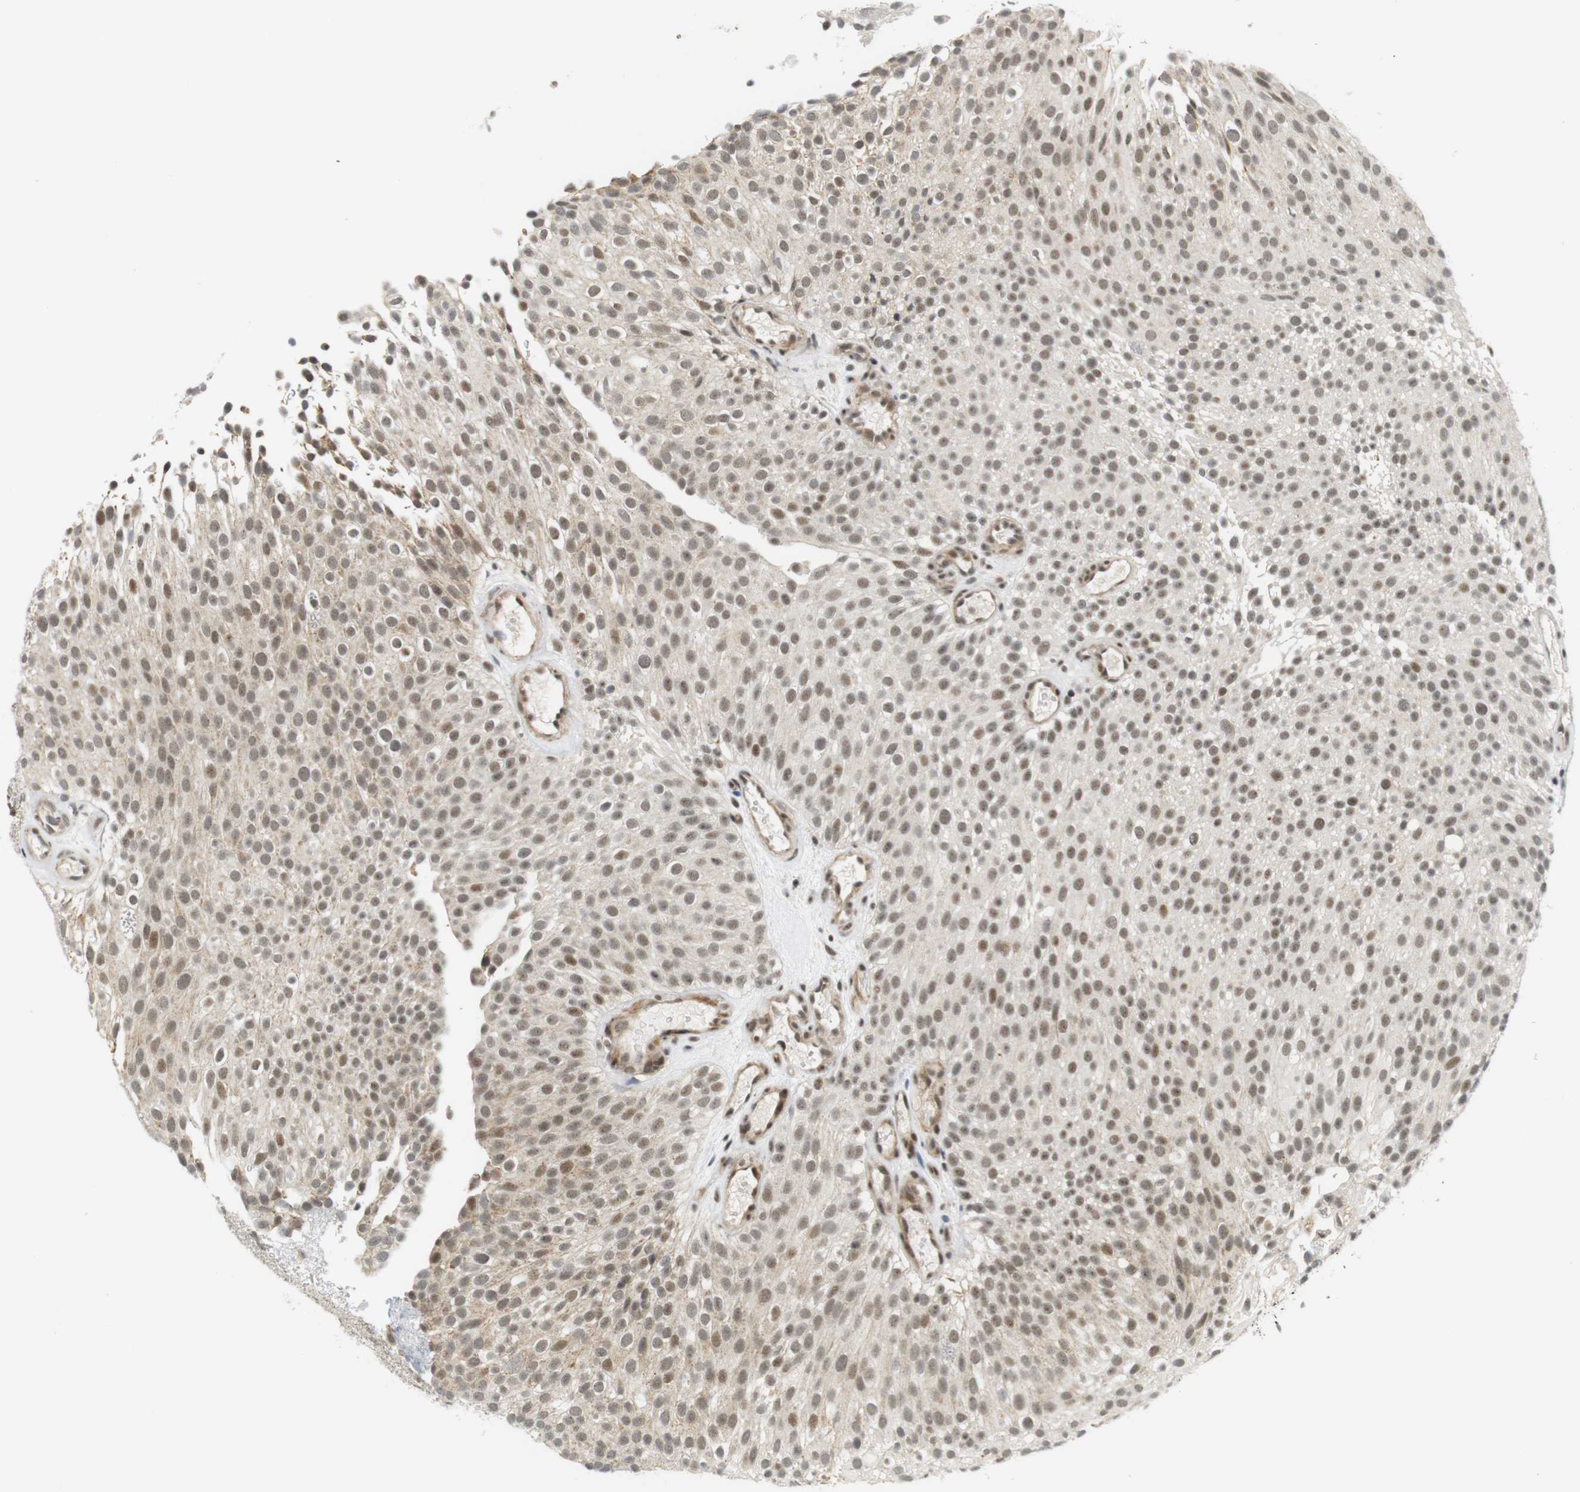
{"staining": {"intensity": "moderate", "quantity": ">75%", "location": "nuclear"}, "tissue": "urothelial cancer", "cell_type": "Tumor cells", "image_type": "cancer", "snomed": [{"axis": "morphology", "description": "Urothelial carcinoma, Low grade"}, {"axis": "topography", "description": "Urinary bladder"}], "caption": "This histopathology image displays immunohistochemistry staining of low-grade urothelial carcinoma, with medium moderate nuclear staining in approximately >75% of tumor cells.", "gene": "BRD4", "patient": {"sex": "male", "age": 78}}